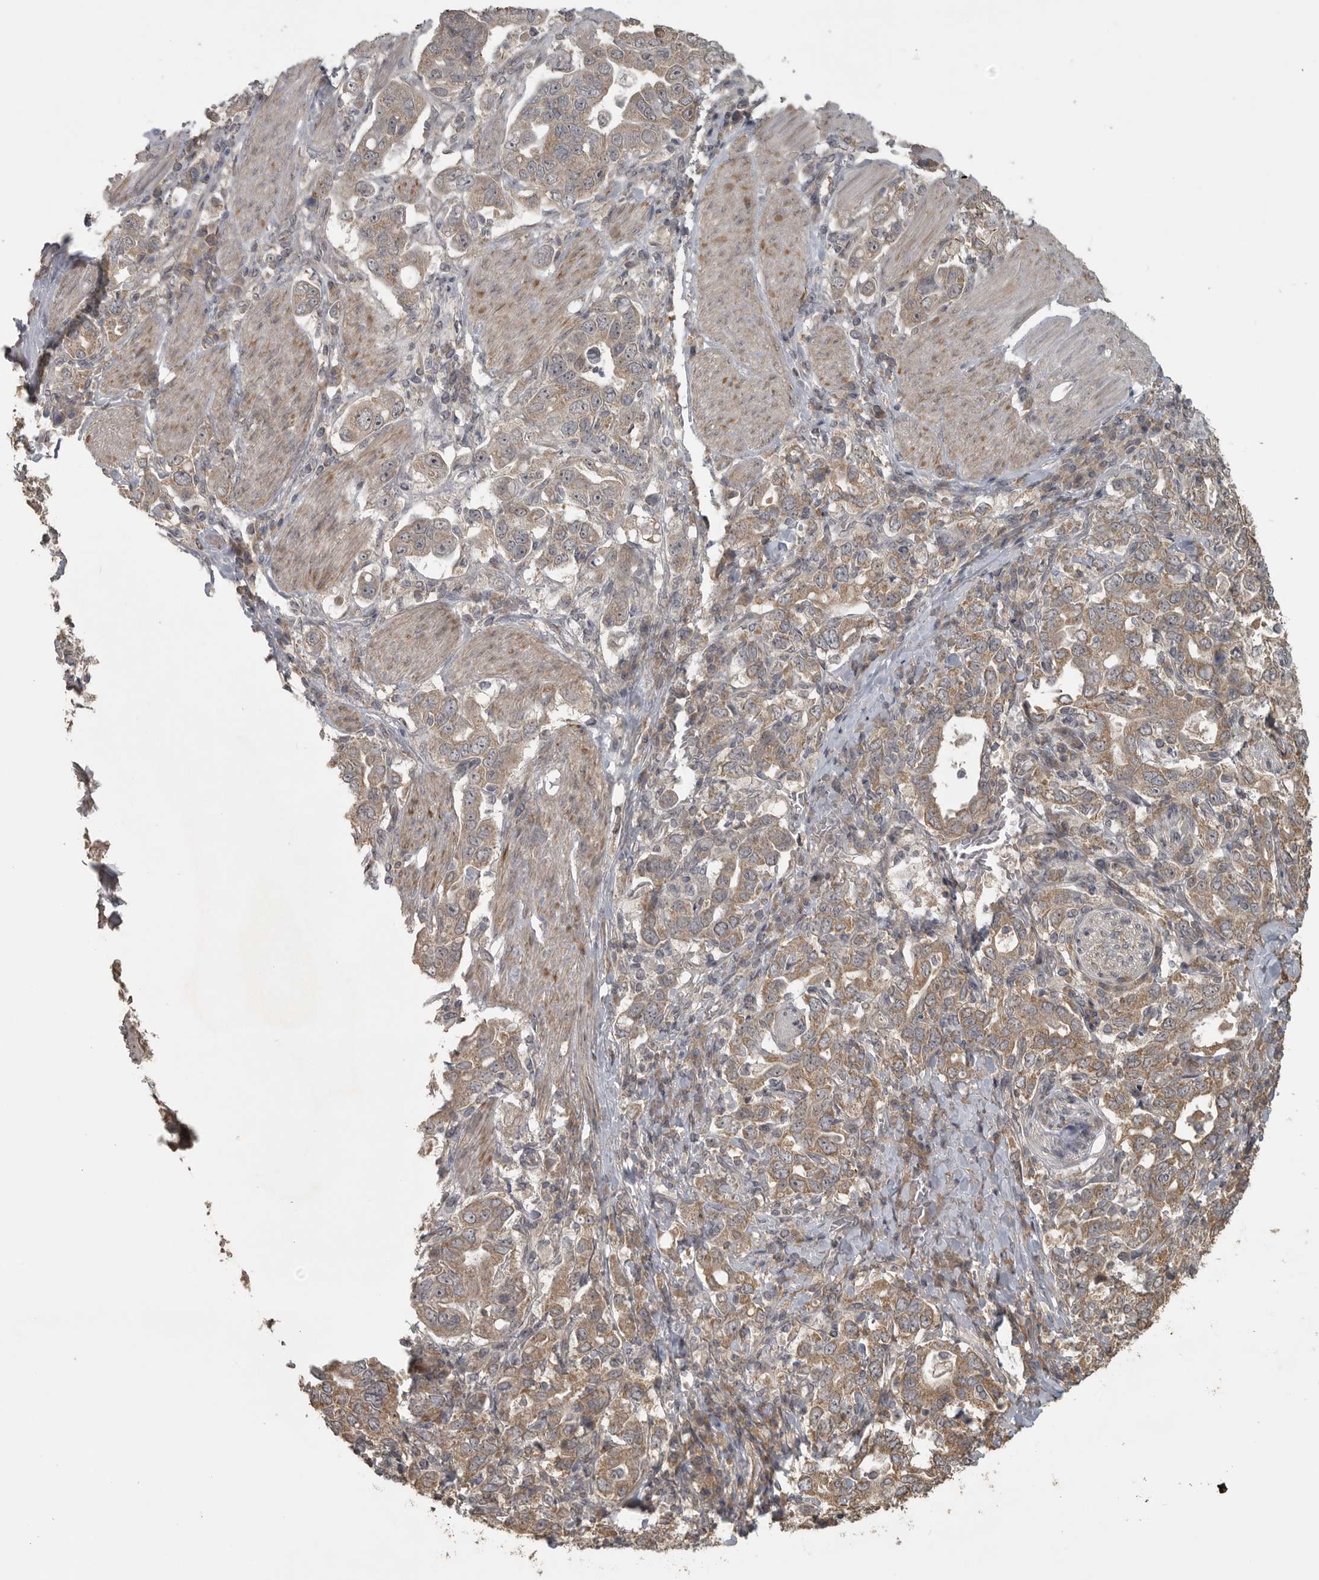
{"staining": {"intensity": "moderate", "quantity": ">75%", "location": "cytoplasmic/membranous"}, "tissue": "stomach cancer", "cell_type": "Tumor cells", "image_type": "cancer", "snomed": [{"axis": "morphology", "description": "Adenocarcinoma, NOS"}, {"axis": "topography", "description": "Stomach, upper"}], "caption": "This histopathology image exhibits adenocarcinoma (stomach) stained with immunohistochemistry to label a protein in brown. The cytoplasmic/membranous of tumor cells show moderate positivity for the protein. Nuclei are counter-stained blue.", "gene": "LLGL1", "patient": {"sex": "male", "age": 62}}